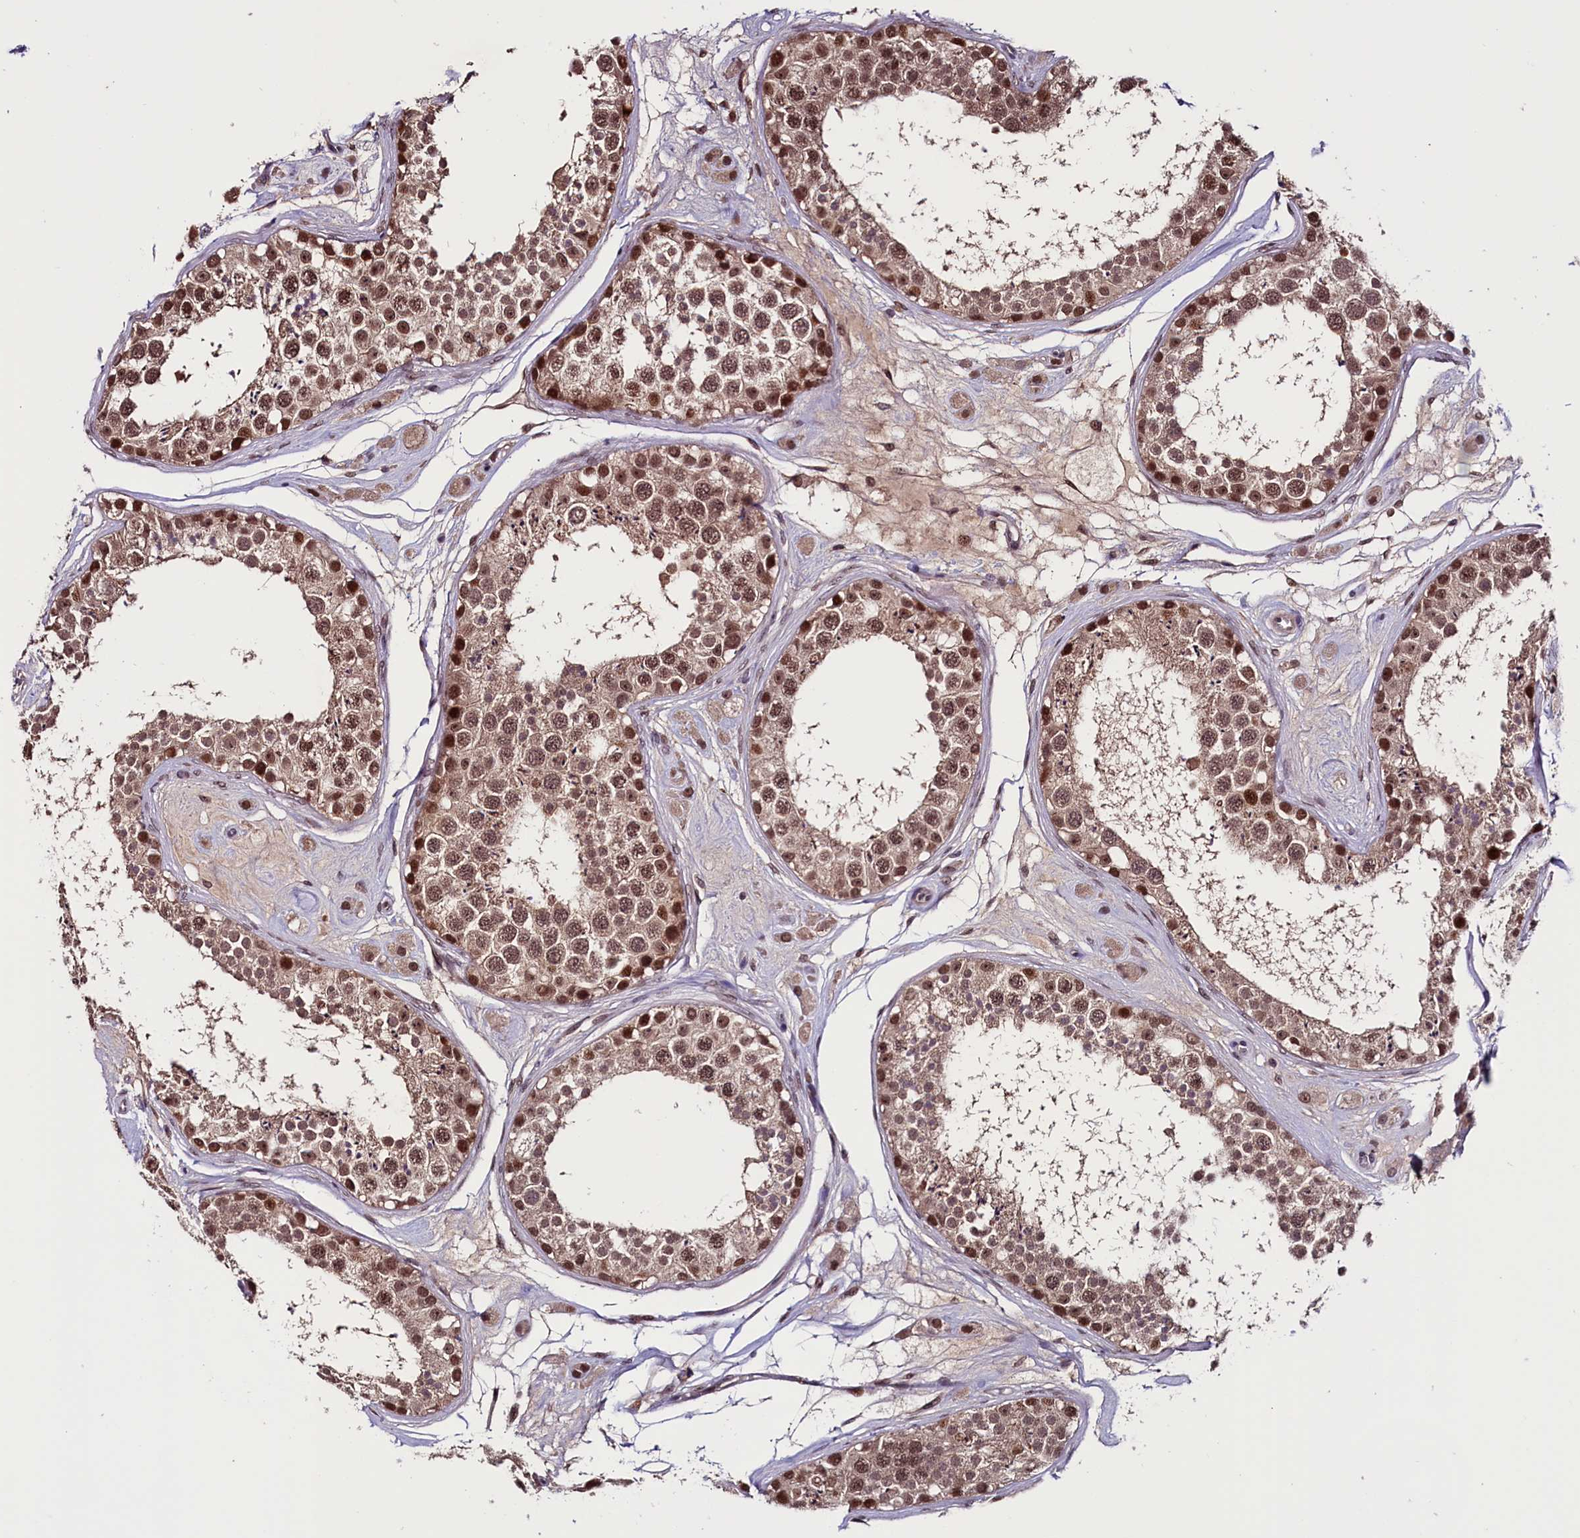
{"staining": {"intensity": "strong", "quantity": ">75%", "location": "nuclear"}, "tissue": "testis", "cell_type": "Cells in seminiferous ducts", "image_type": "normal", "snomed": [{"axis": "morphology", "description": "Normal tissue, NOS"}, {"axis": "topography", "description": "Testis"}], "caption": "Protein staining of normal testis reveals strong nuclear expression in approximately >75% of cells in seminiferous ducts.", "gene": "RNMT", "patient": {"sex": "male", "age": 25}}